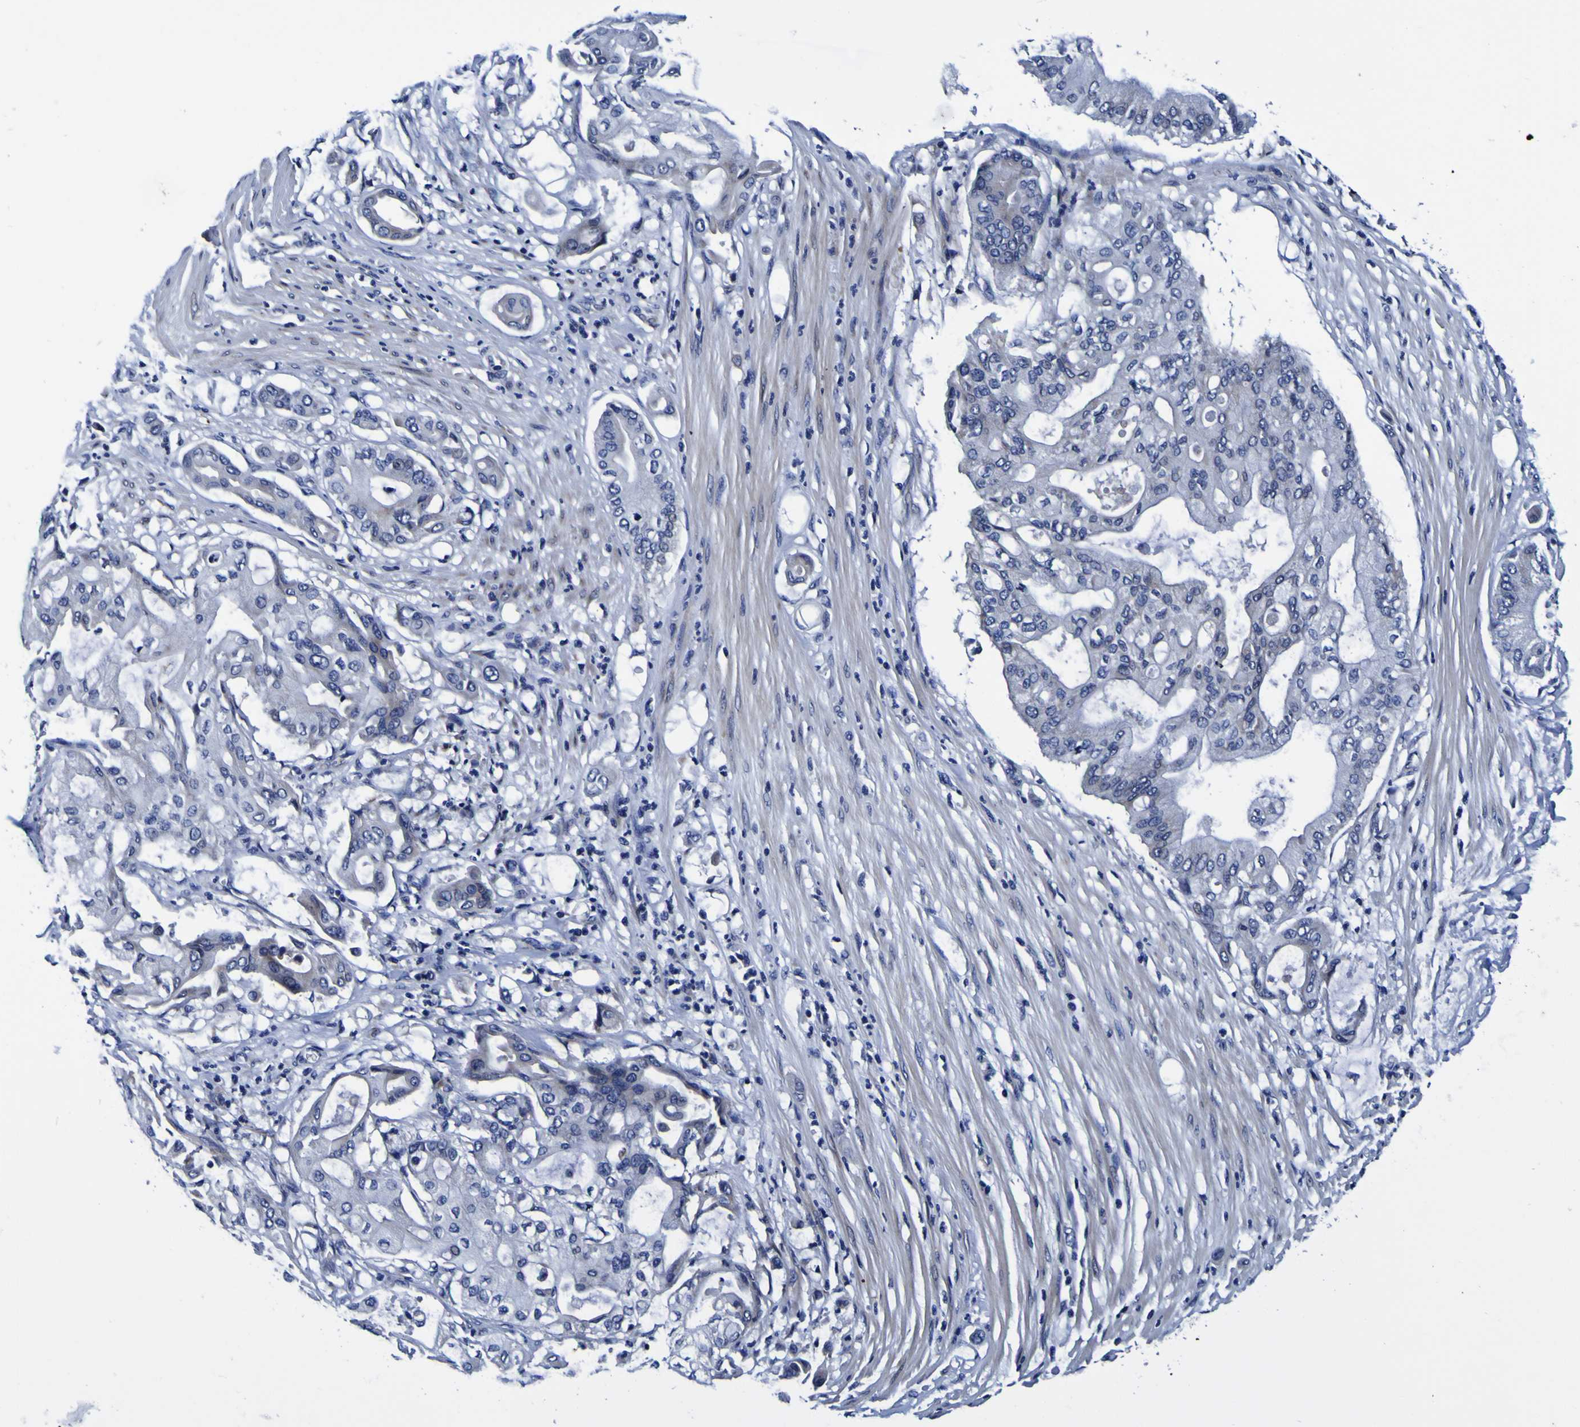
{"staining": {"intensity": "negative", "quantity": "none", "location": "none"}, "tissue": "pancreatic cancer", "cell_type": "Tumor cells", "image_type": "cancer", "snomed": [{"axis": "morphology", "description": "Adenocarcinoma, NOS"}, {"axis": "morphology", "description": "Adenocarcinoma, metastatic, NOS"}, {"axis": "topography", "description": "Lymph node"}, {"axis": "topography", "description": "Pancreas"}, {"axis": "topography", "description": "Duodenum"}], "caption": "Photomicrograph shows no protein positivity in tumor cells of pancreatic adenocarcinoma tissue. (Brightfield microscopy of DAB immunohistochemistry (IHC) at high magnification).", "gene": "PDLIM4", "patient": {"sex": "female", "age": 64}}